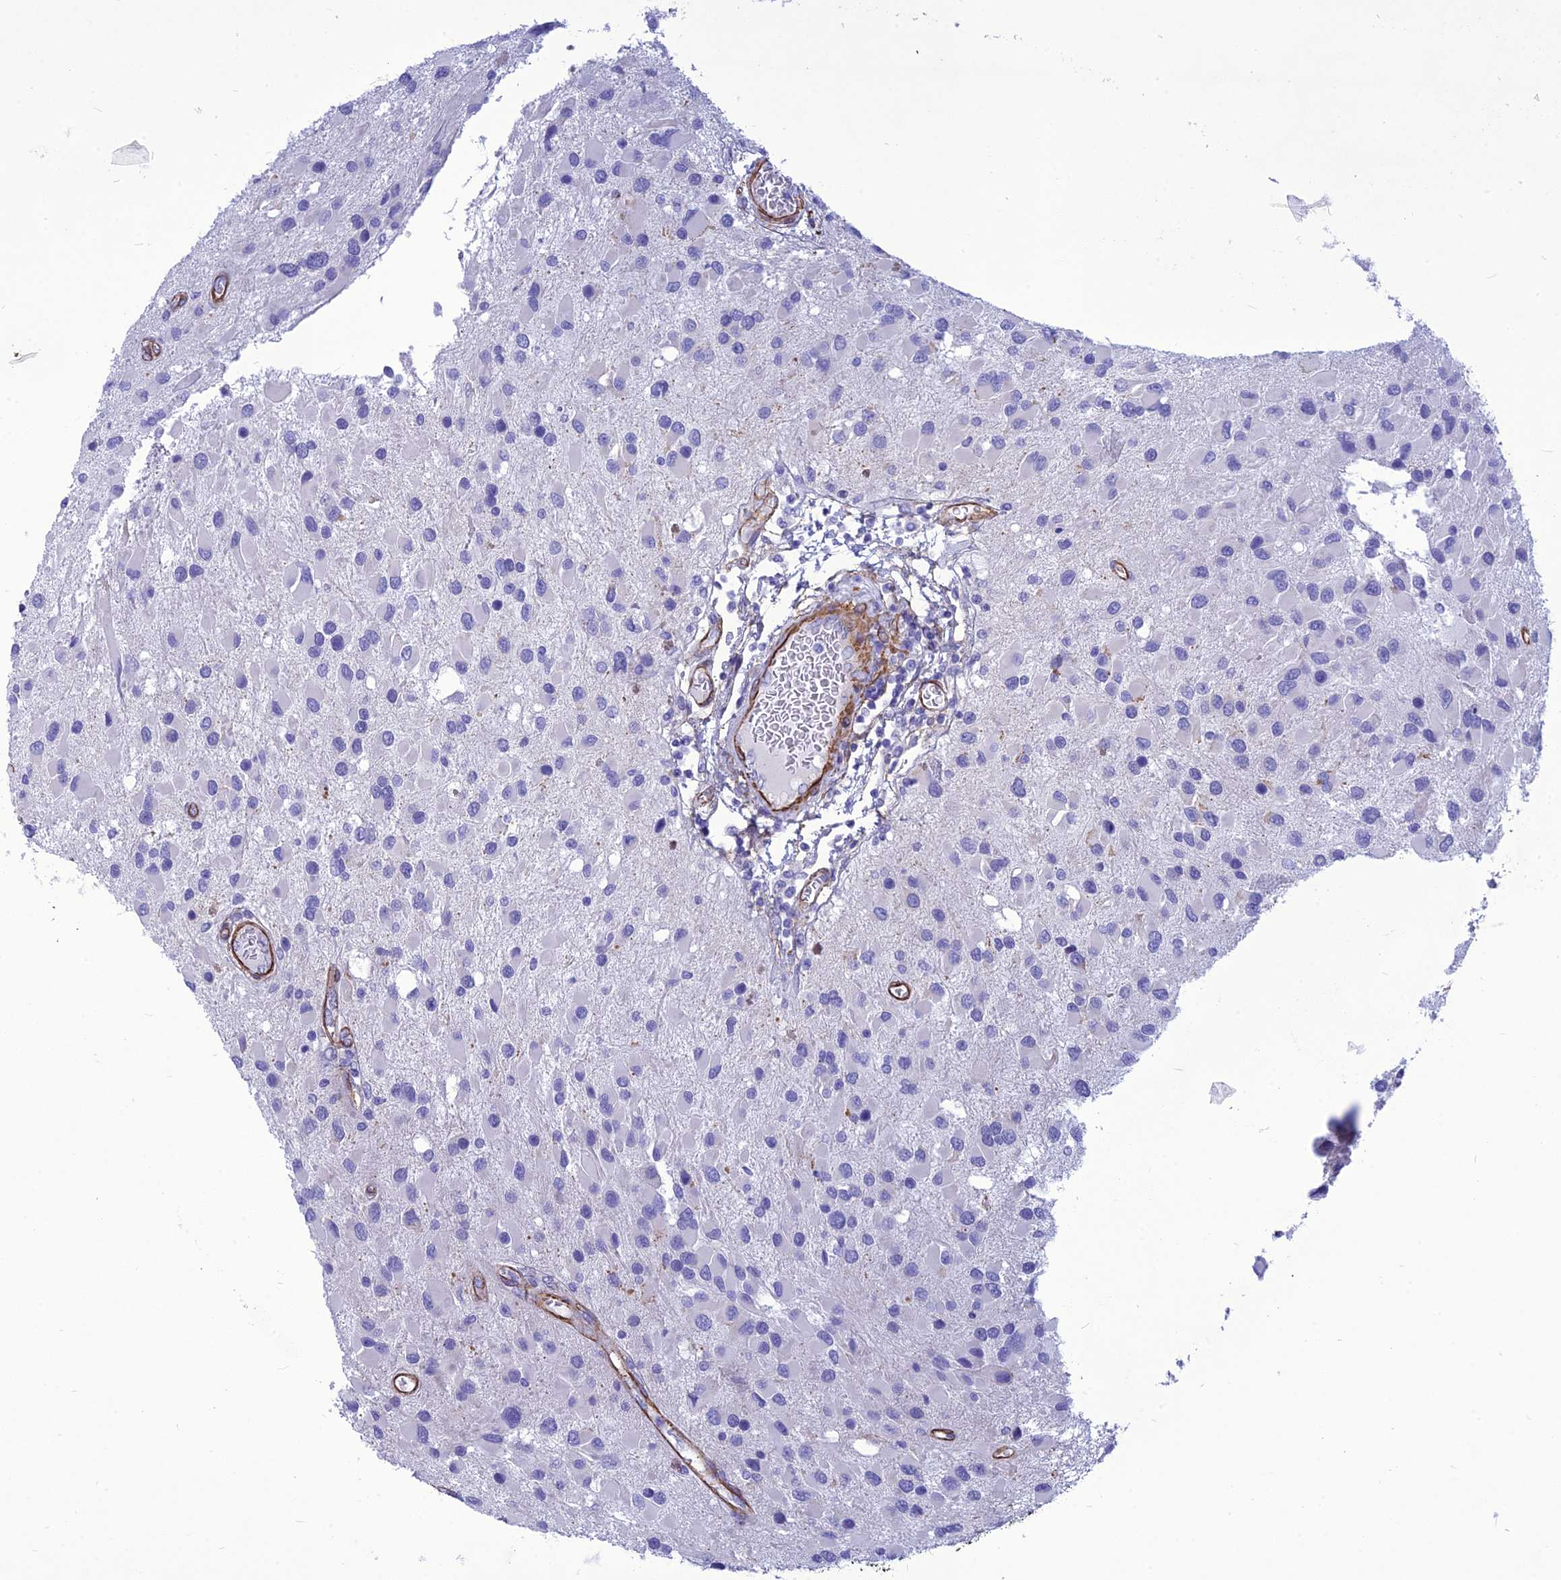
{"staining": {"intensity": "negative", "quantity": "none", "location": "none"}, "tissue": "glioma", "cell_type": "Tumor cells", "image_type": "cancer", "snomed": [{"axis": "morphology", "description": "Glioma, malignant, High grade"}, {"axis": "topography", "description": "Brain"}], "caption": "Tumor cells show no significant staining in glioma.", "gene": "NKD1", "patient": {"sex": "male", "age": 53}}